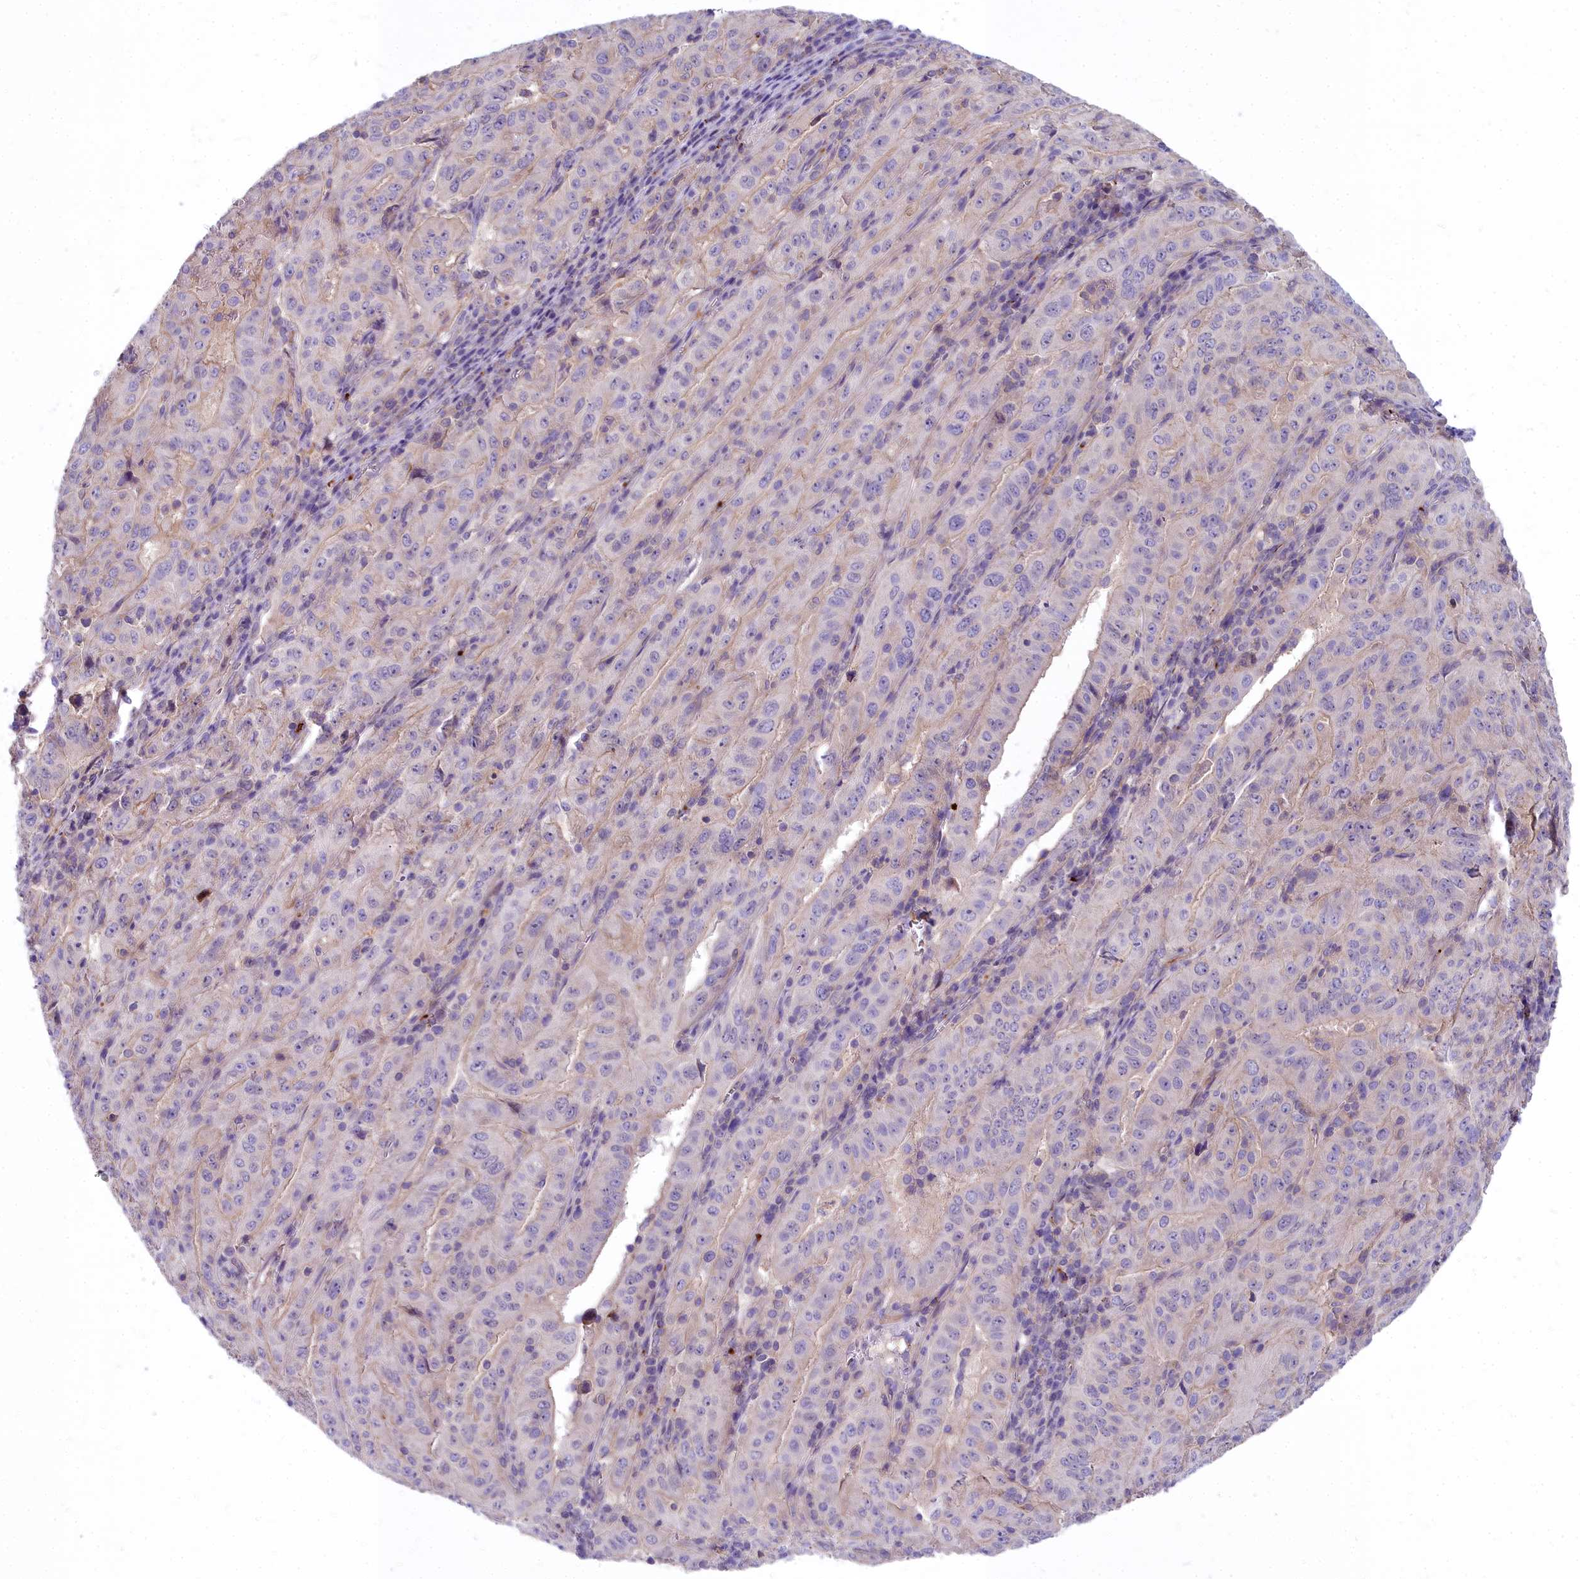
{"staining": {"intensity": "weak", "quantity": "<25%", "location": "cytoplasmic/membranous"}, "tissue": "pancreatic cancer", "cell_type": "Tumor cells", "image_type": "cancer", "snomed": [{"axis": "morphology", "description": "Adenocarcinoma, NOS"}, {"axis": "topography", "description": "Pancreas"}], "caption": "Pancreatic adenocarcinoma stained for a protein using IHC displays no positivity tumor cells.", "gene": "HLA-DOA", "patient": {"sex": "male", "age": 63}}